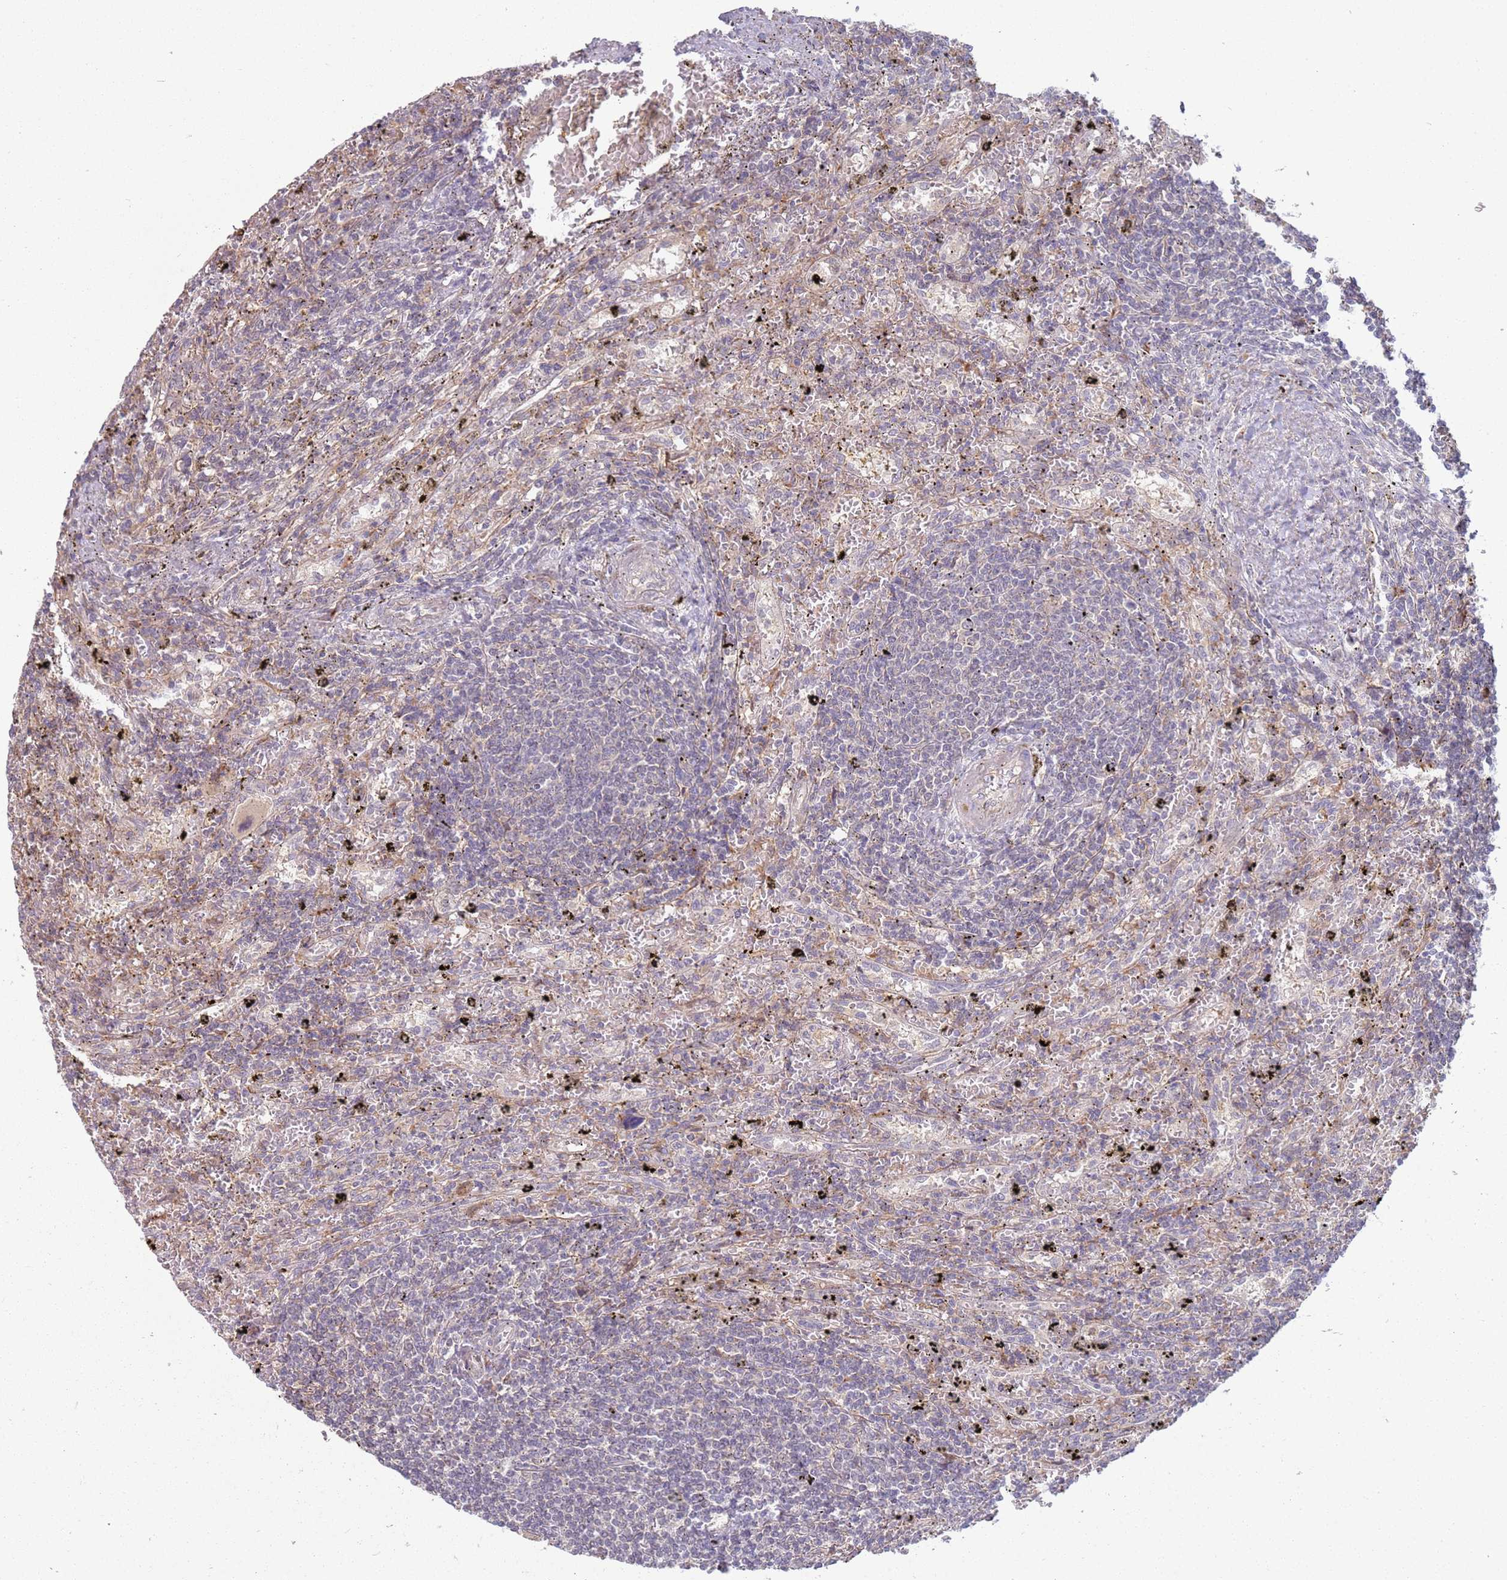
{"staining": {"intensity": "negative", "quantity": "none", "location": "none"}, "tissue": "lymphoma", "cell_type": "Tumor cells", "image_type": "cancer", "snomed": [{"axis": "morphology", "description": "Malignant lymphoma, non-Hodgkin's type, Low grade"}, {"axis": "topography", "description": "Spleen"}], "caption": "High power microscopy image of an IHC photomicrograph of low-grade malignant lymphoma, non-Hodgkin's type, revealing no significant expression in tumor cells.", "gene": "MPEG1", "patient": {"sex": "male", "age": 76}}